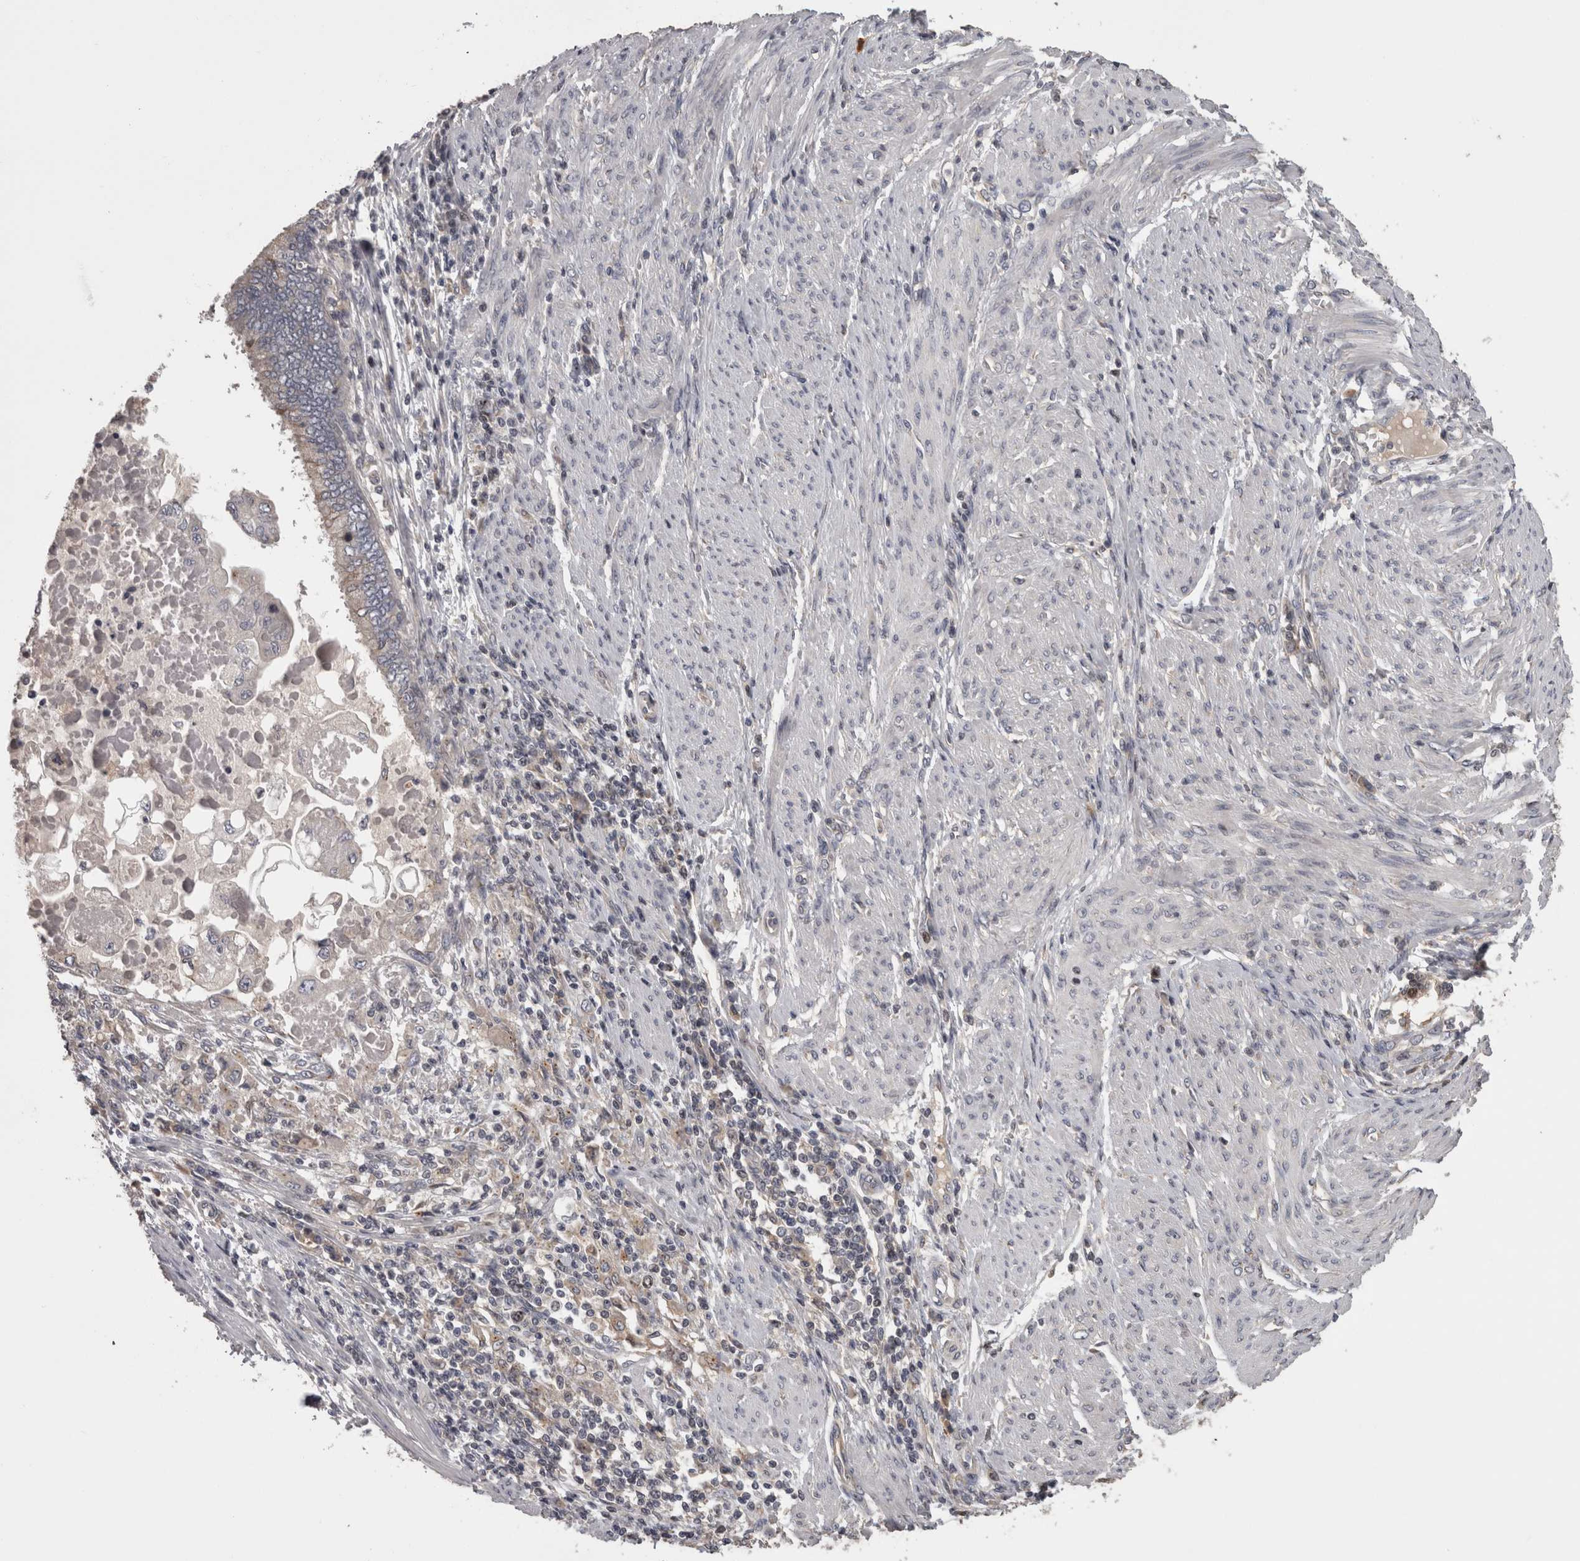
{"staining": {"intensity": "weak", "quantity": "<25%", "location": "cytoplasmic/membranous"}, "tissue": "endometrial cancer", "cell_type": "Tumor cells", "image_type": "cancer", "snomed": [{"axis": "morphology", "description": "Adenocarcinoma, NOS"}, {"axis": "topography", "description": "Uterus"}, {"axis": "topography", "description": "Endometrium"}], "caption": "Immunohistochemistry (IHC) image of endometrial cancer (adenocarcinoma) stained for a protein (brown), which reveals no positivity in tumor cells.", "gene": "PCM1", "patient": {"sex": "female", "age": 70}}